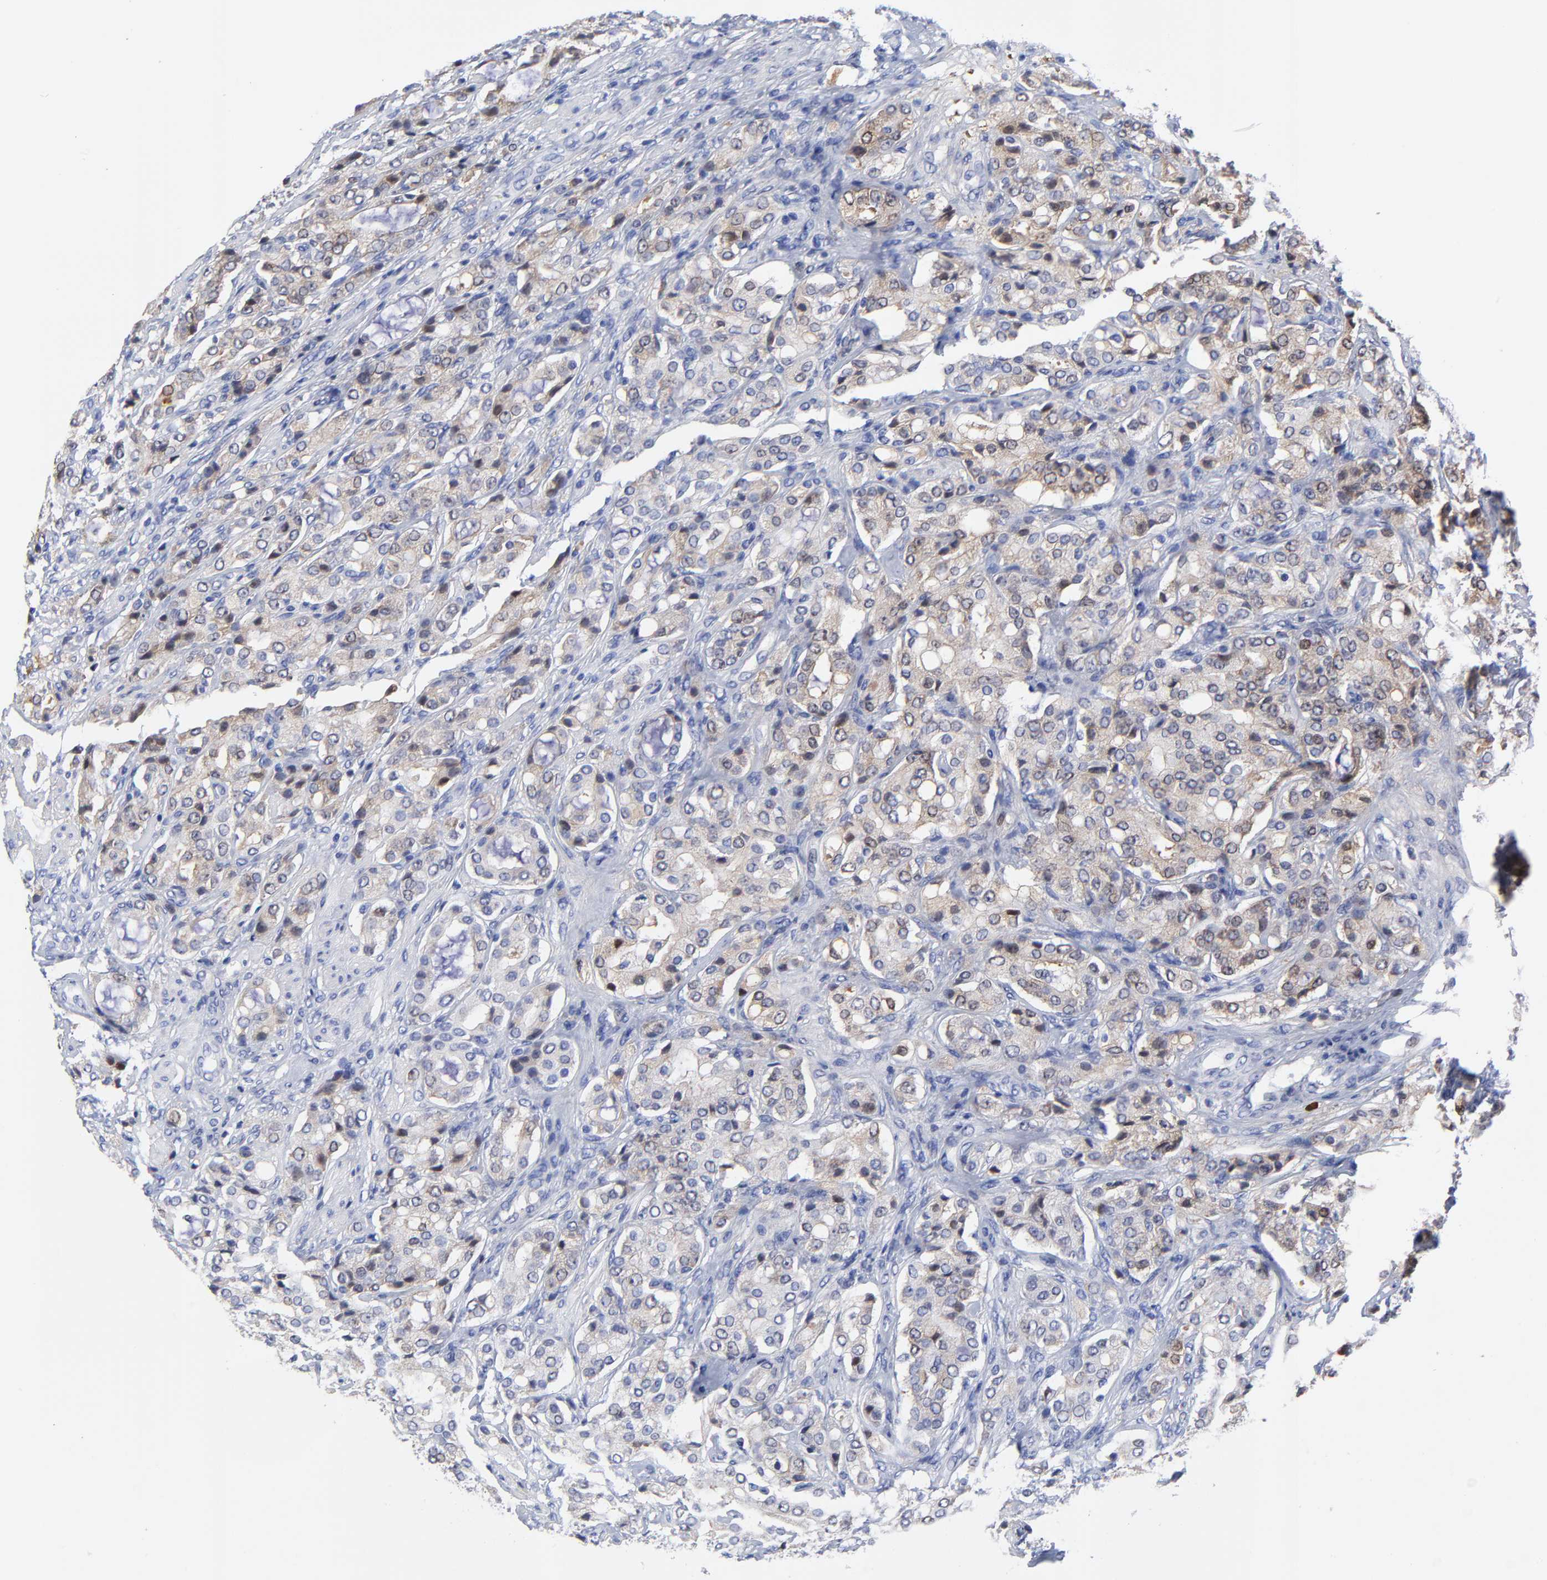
{"staining": {"intensity": "weak", "quantity": "25%-75%", "location": "cytoplasmic/membranous,nuclear"}, "tissue": "prostate cancer", "cell_type": "Tumor cells", "image_type": "cancer", "snomed": [{"axis": "morphology", "description": "Adenocarcinoma, High grade"}, {"axis": "topography", "description": "Prostate"}], "caption": "Brown immunohistochemical staining in human prostate cancer (high-grade adenocarcinoma) reveals weak cytoplasmic/membranous and nuclear positivity in about 25%-75% of tumor cells.", "gene": "IGLV3-10", "patient": {"sex": "male", "age": 72}}